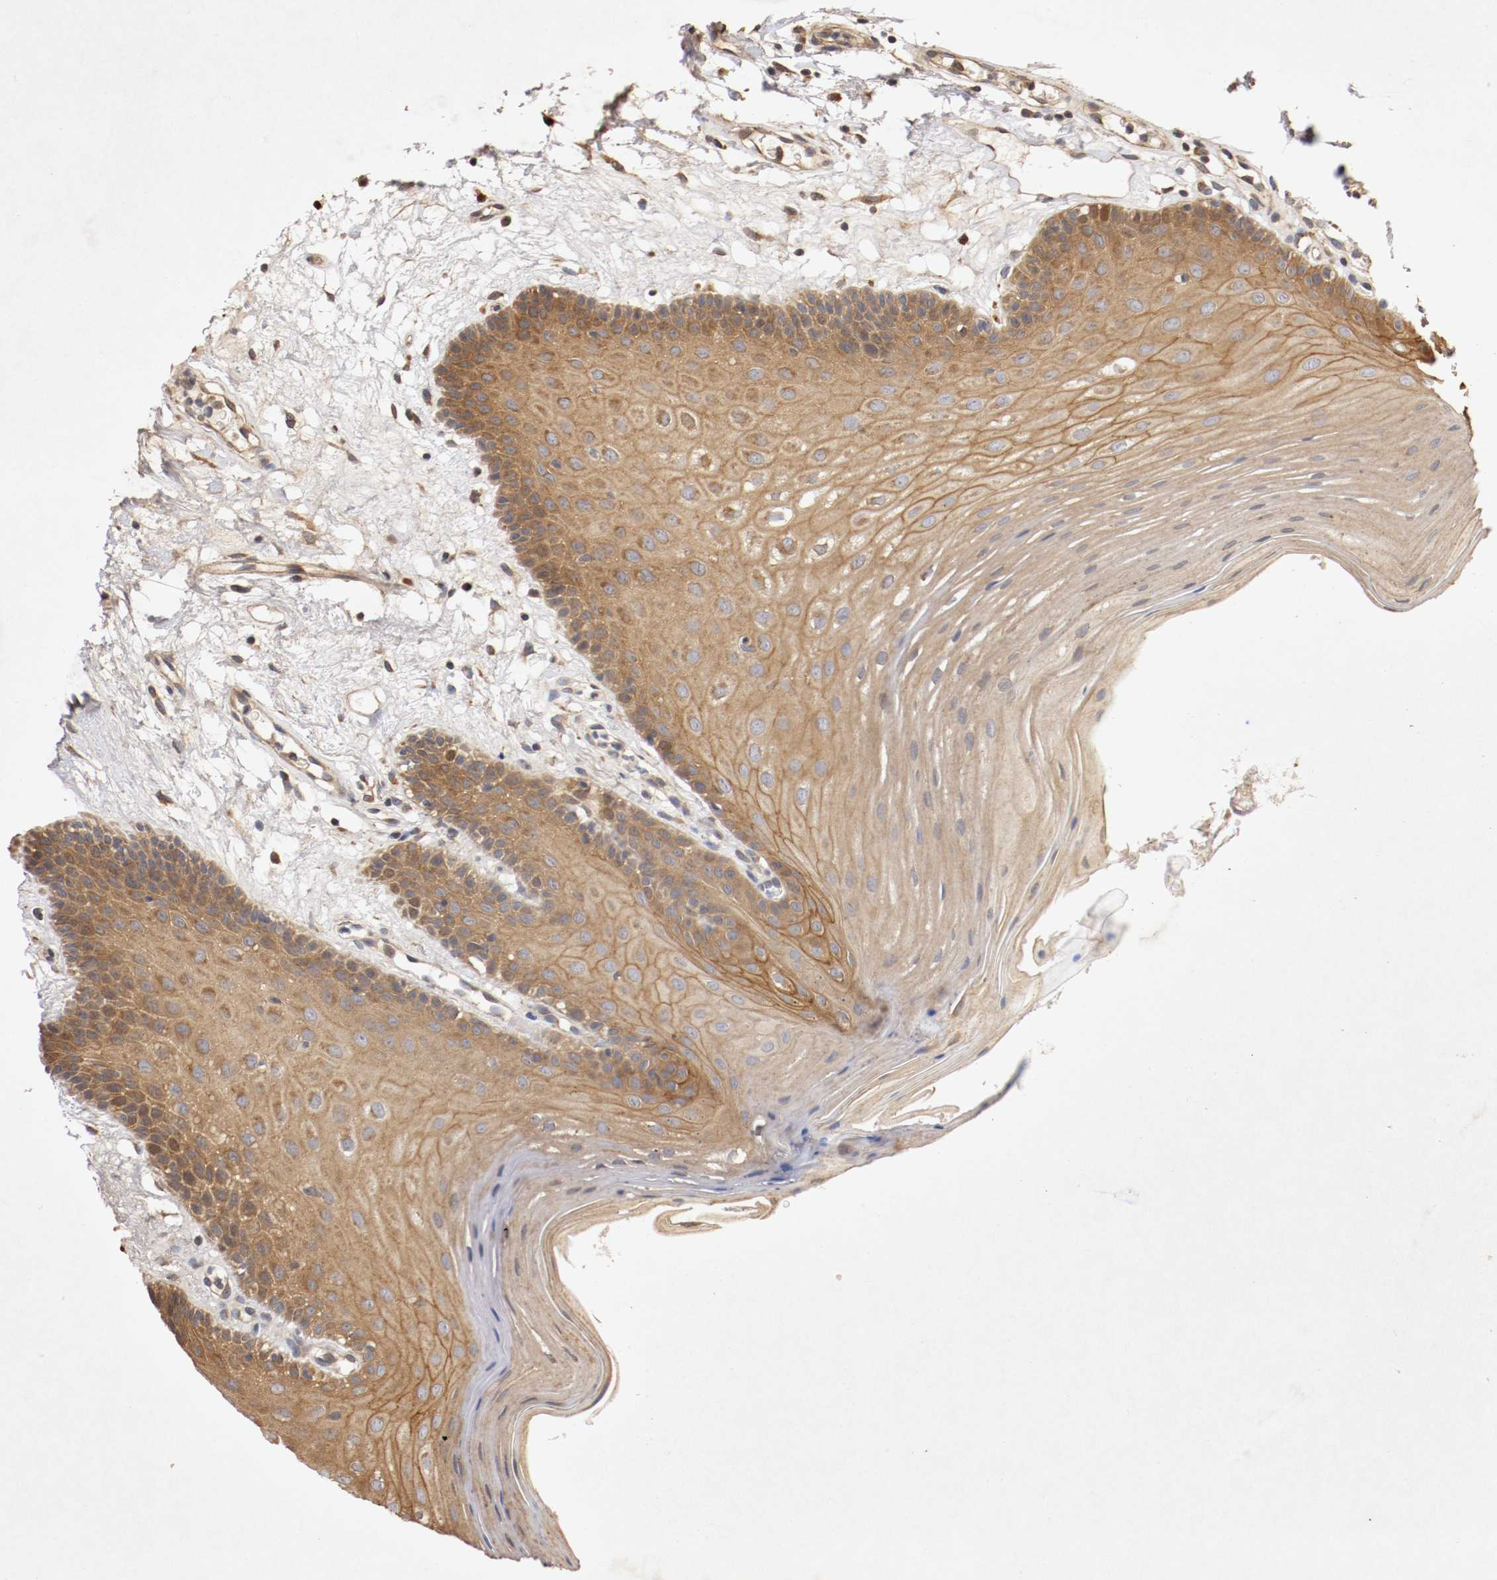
{"staining": {"intensity": "moderate", "quantity": ">75%", "location": "cytoplasmic/membranous"}, "tissue": "oral mucosa", "cell_type": "Squamous epithelial cells", "image_type": "normal", "snomed": [{"axis": "morphology", "description": "Normal tissue, NOS"}, {"axis": "morphology", "description": "Squamous cell carcinoma, NOS"}, {"axis": "topography", "description": "Skeletal muscle"}, {"axis": "topography", "description": "Oral tissue"}, {"axis": "topography", "description": "Head-Neck"}], "caption": "Immunohistochemistry image of unremarkable oral mucosa: oral mucosa stained using immunohistochemistry shows medium levels of moderate protein expression localized specifically in the cytoplasmic/membranous of squamous epithelial cells, appearing as a cytoplasmic/membranous brown color.", "gene": "VEZT", "patient": {"sex": "male", "age": 71}}